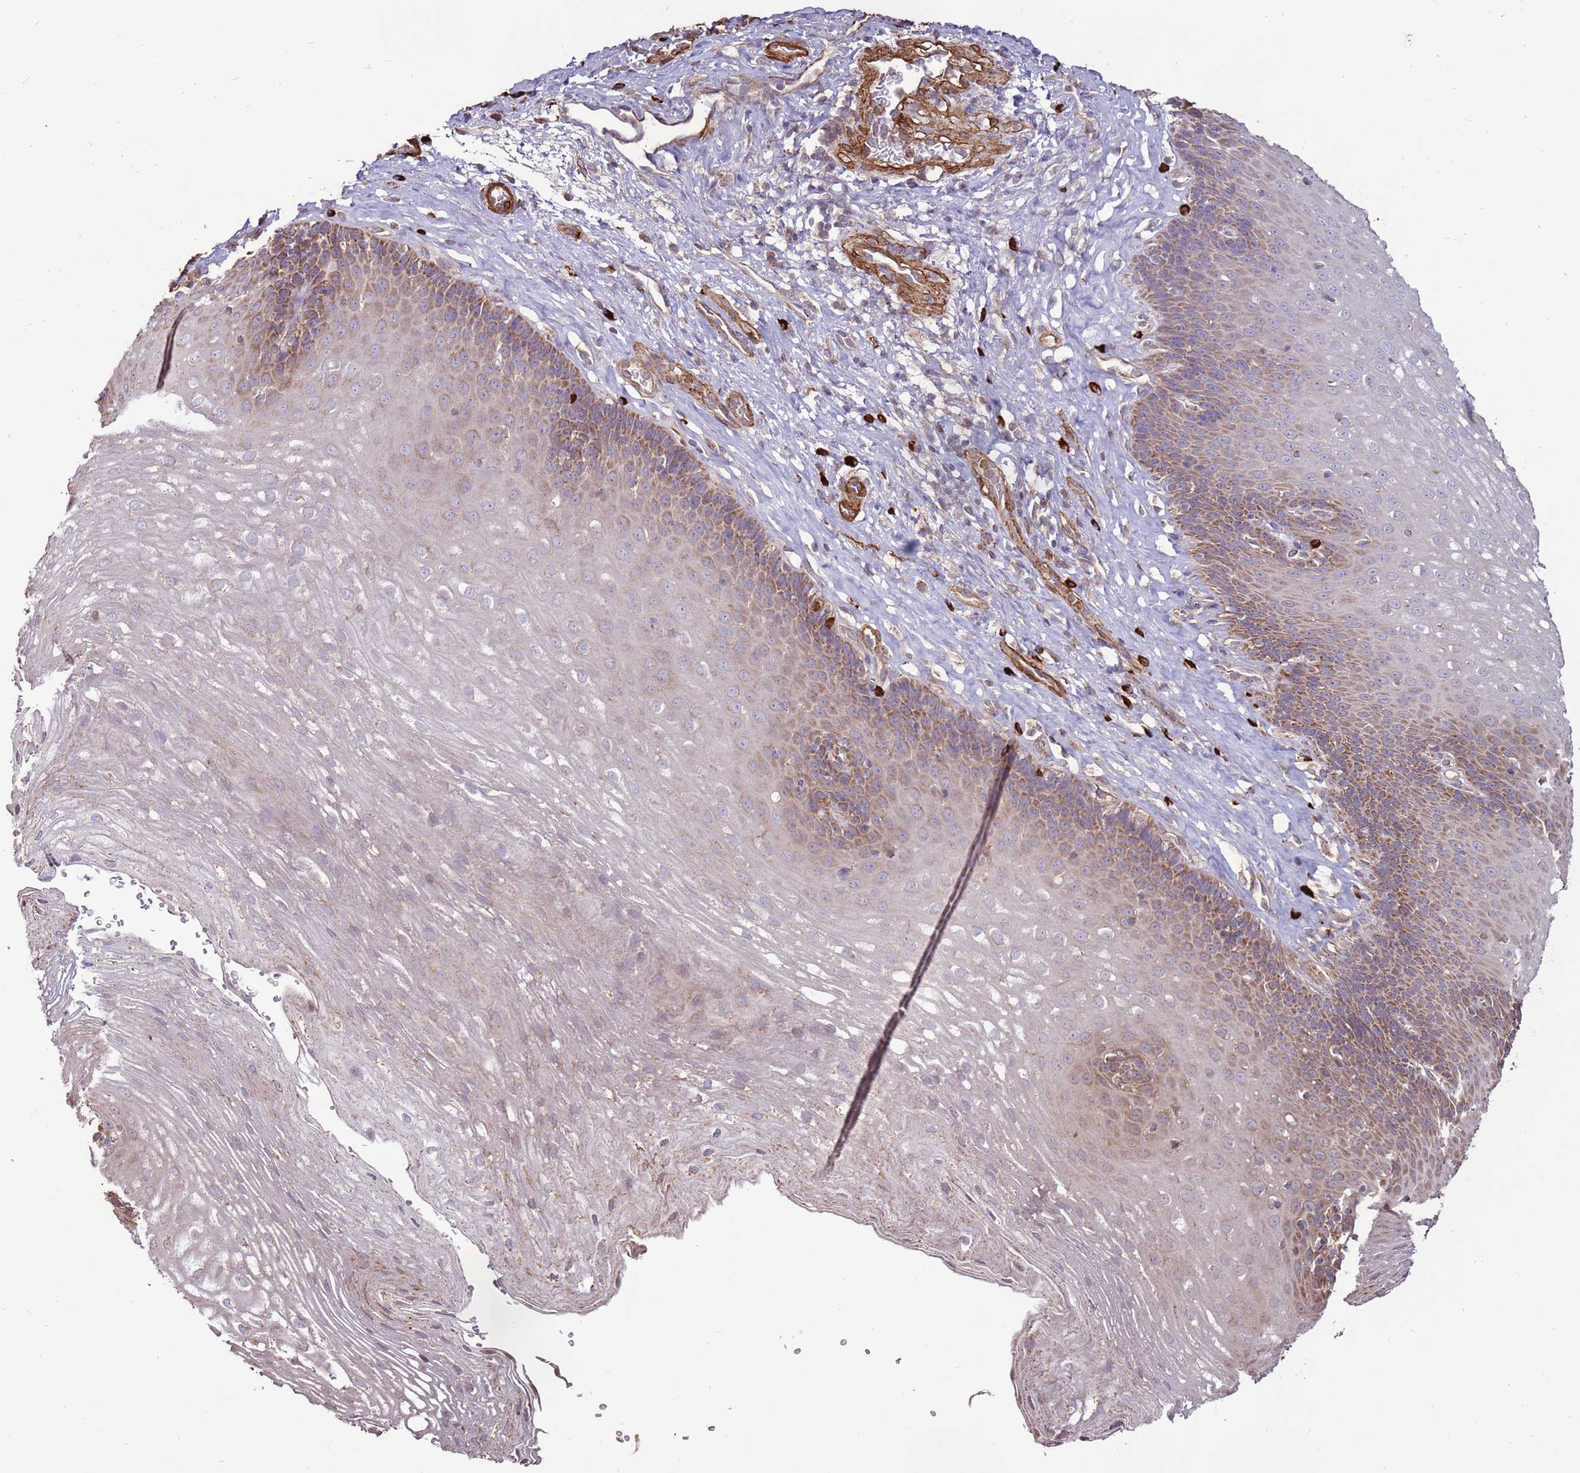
{"staining": {"intensity": "moderate", "quantity": "25%-75%", "location": "cytoplasmic/membranous"}, "tissue": "esophagus", "cell_type": "Squamous epithelial cells", "image_type": "normal", "snomed": [{"axis": "morphology", "description": "Normal tissue, NOS"}, {"axis": "topography", "description": "Esophagus"}], "caption": "Immunohistochemistry photomicrograph of unremarkable esophagus stained for a protein (brown), which exhibits medium levels of moderate cytoplasmic/membranous expression in approximately 25%-75% of squamous epithelial cells.", "gene": "DDX59", "patient": {"sex": "female", "age": 66}}